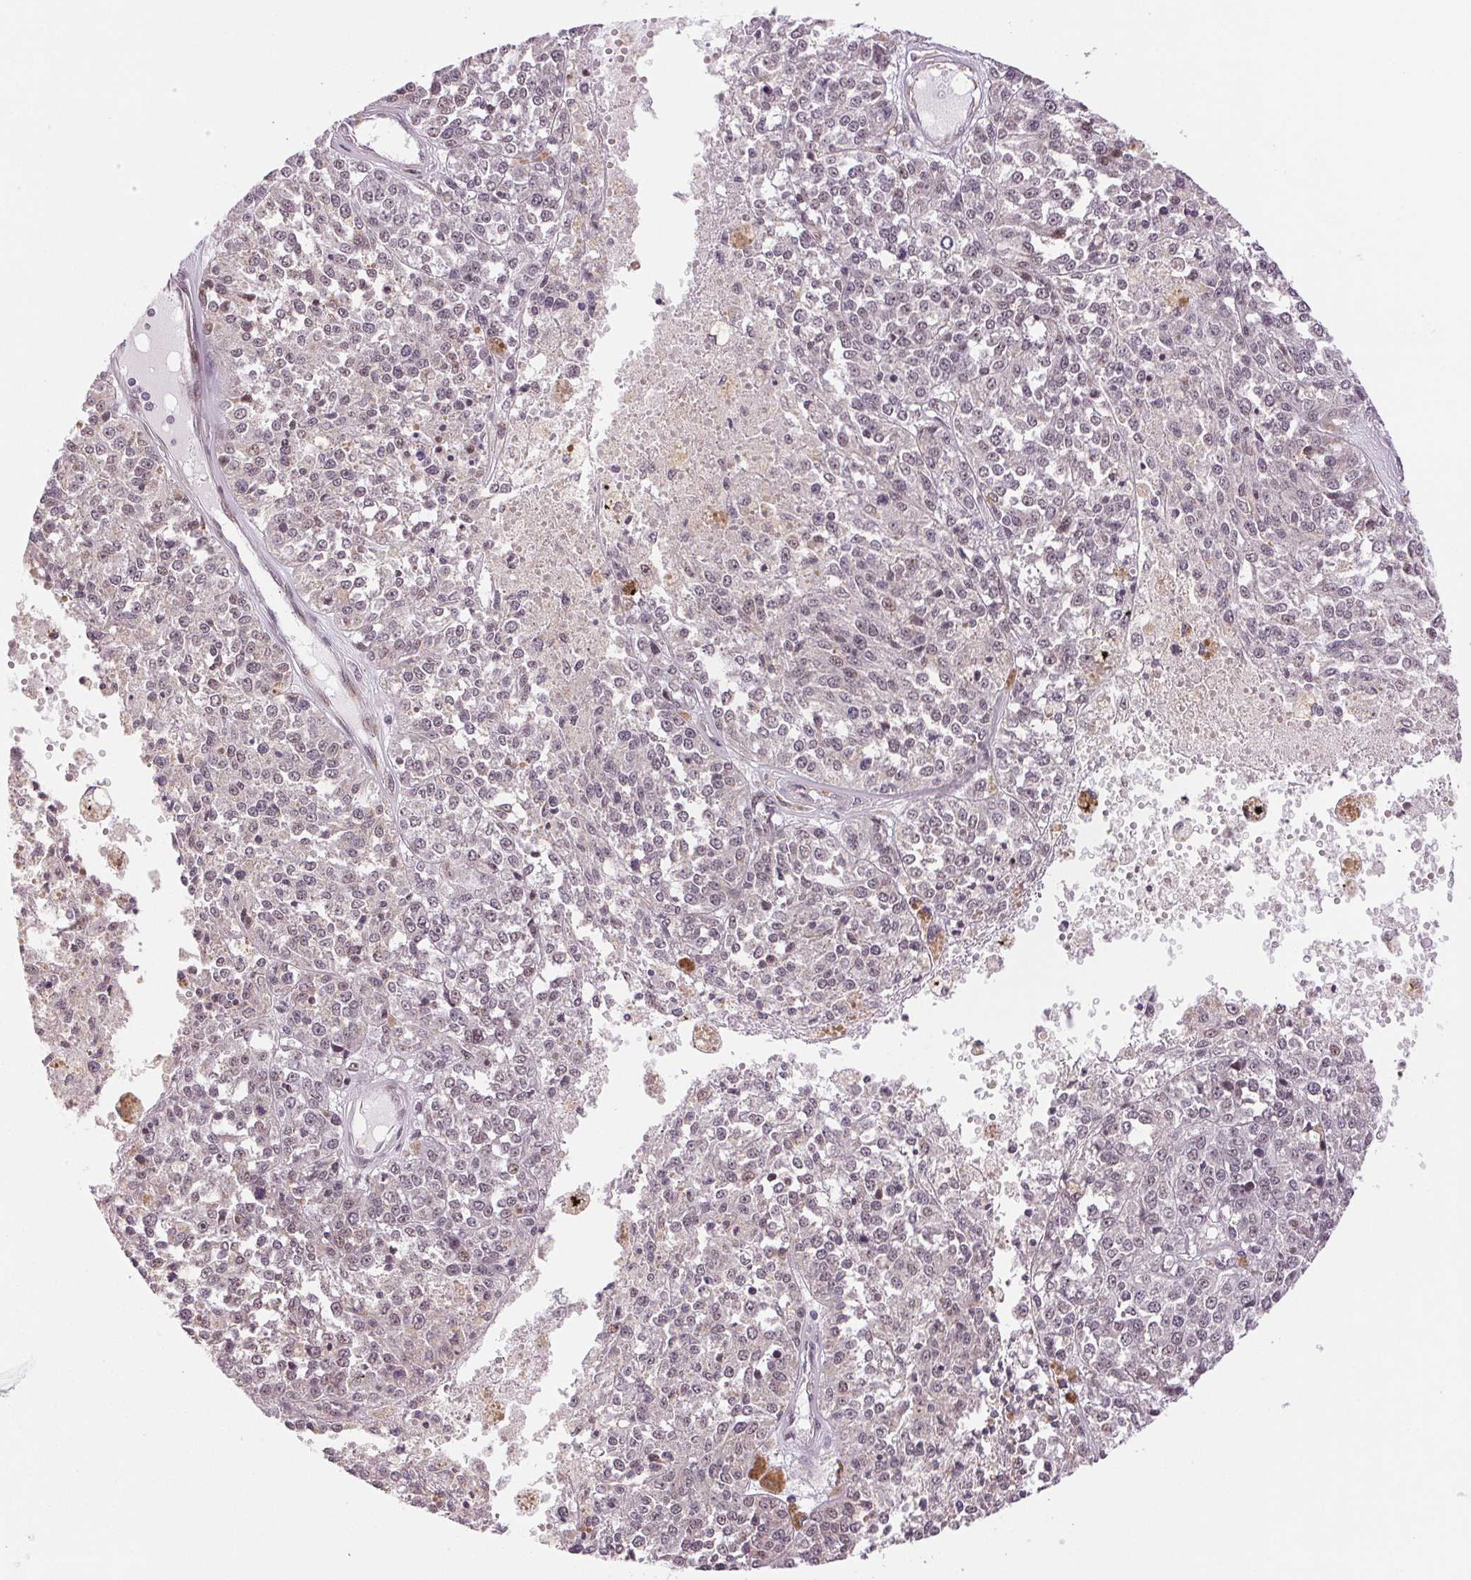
{"staining": {"intensity": "negative", "quantity": "none", "location": "none"}, "tissue": "melanoma", "cell_type": "Tumor cells", "image_type": "cancer", "snomed": [{"axis": "morphology", "description": "Malignant melanoma, Metastatic site"}, {"axis": "topography", "description": "Lymph node"}], "caption": "Tumor cells are negative for brown protein staining in malignant melanoma (metastatic site).", "gene": "GRHL3", "patient": {"sex": "female", "age": 64}}